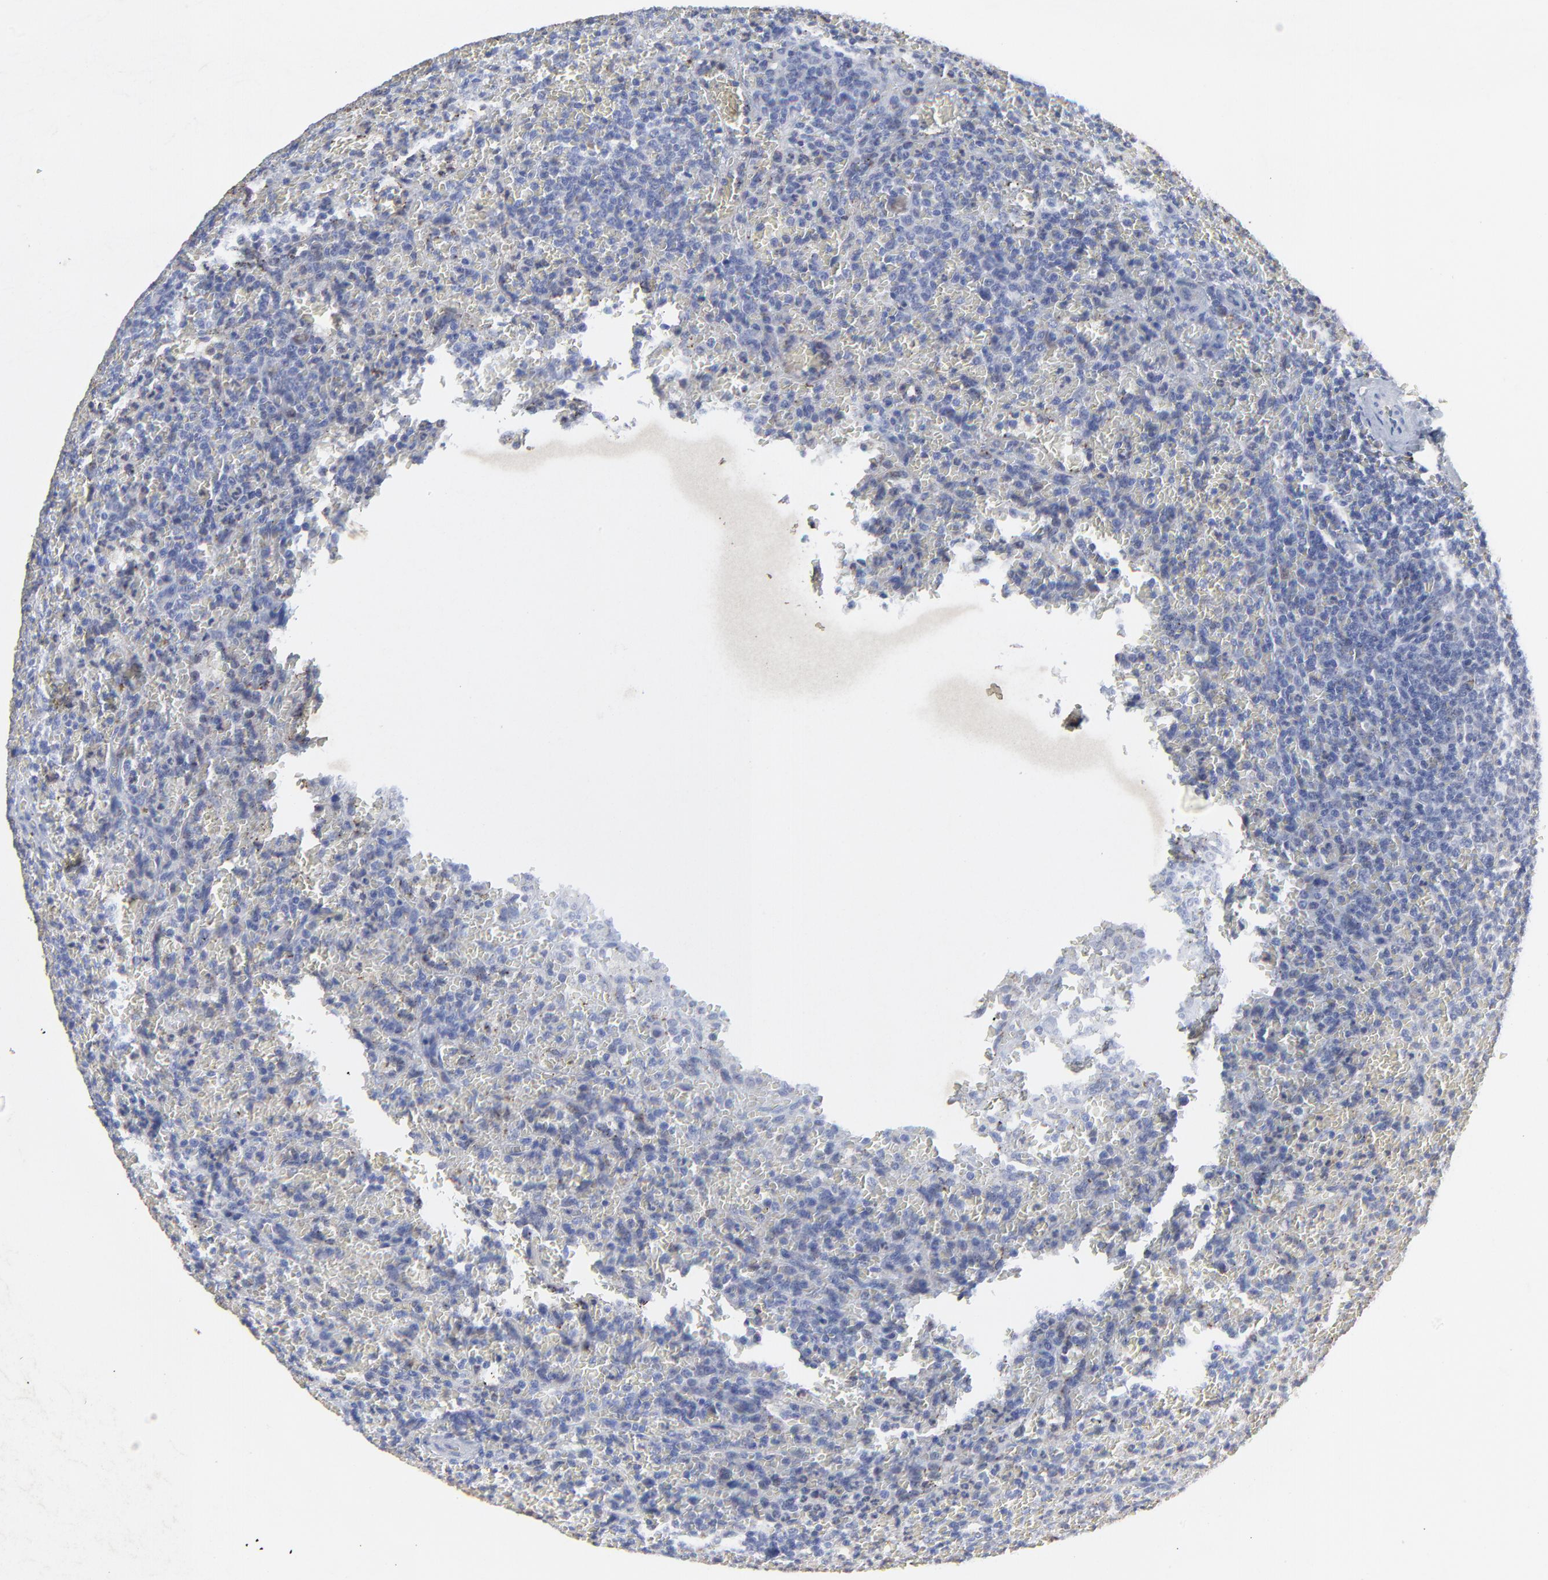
{"staining": {"intensity": "negative", "quantity": "none", "location": "none"}, "tissue": "lymphoma", "cell_type": "Tumor cells", "image_type": "cancer", "snomed": [{"axis": "morphology", "description": "Malignant lymphoma, non-Hodgkin's type, Low grade"}, {"axis": "topography", "description": "Spleen"}], "caption": "Protein analysis of lymphoma reveals no significant staining in tumor cells.", "gene": "LGALS3", "patient": {"sex": "female", "age": 64}}